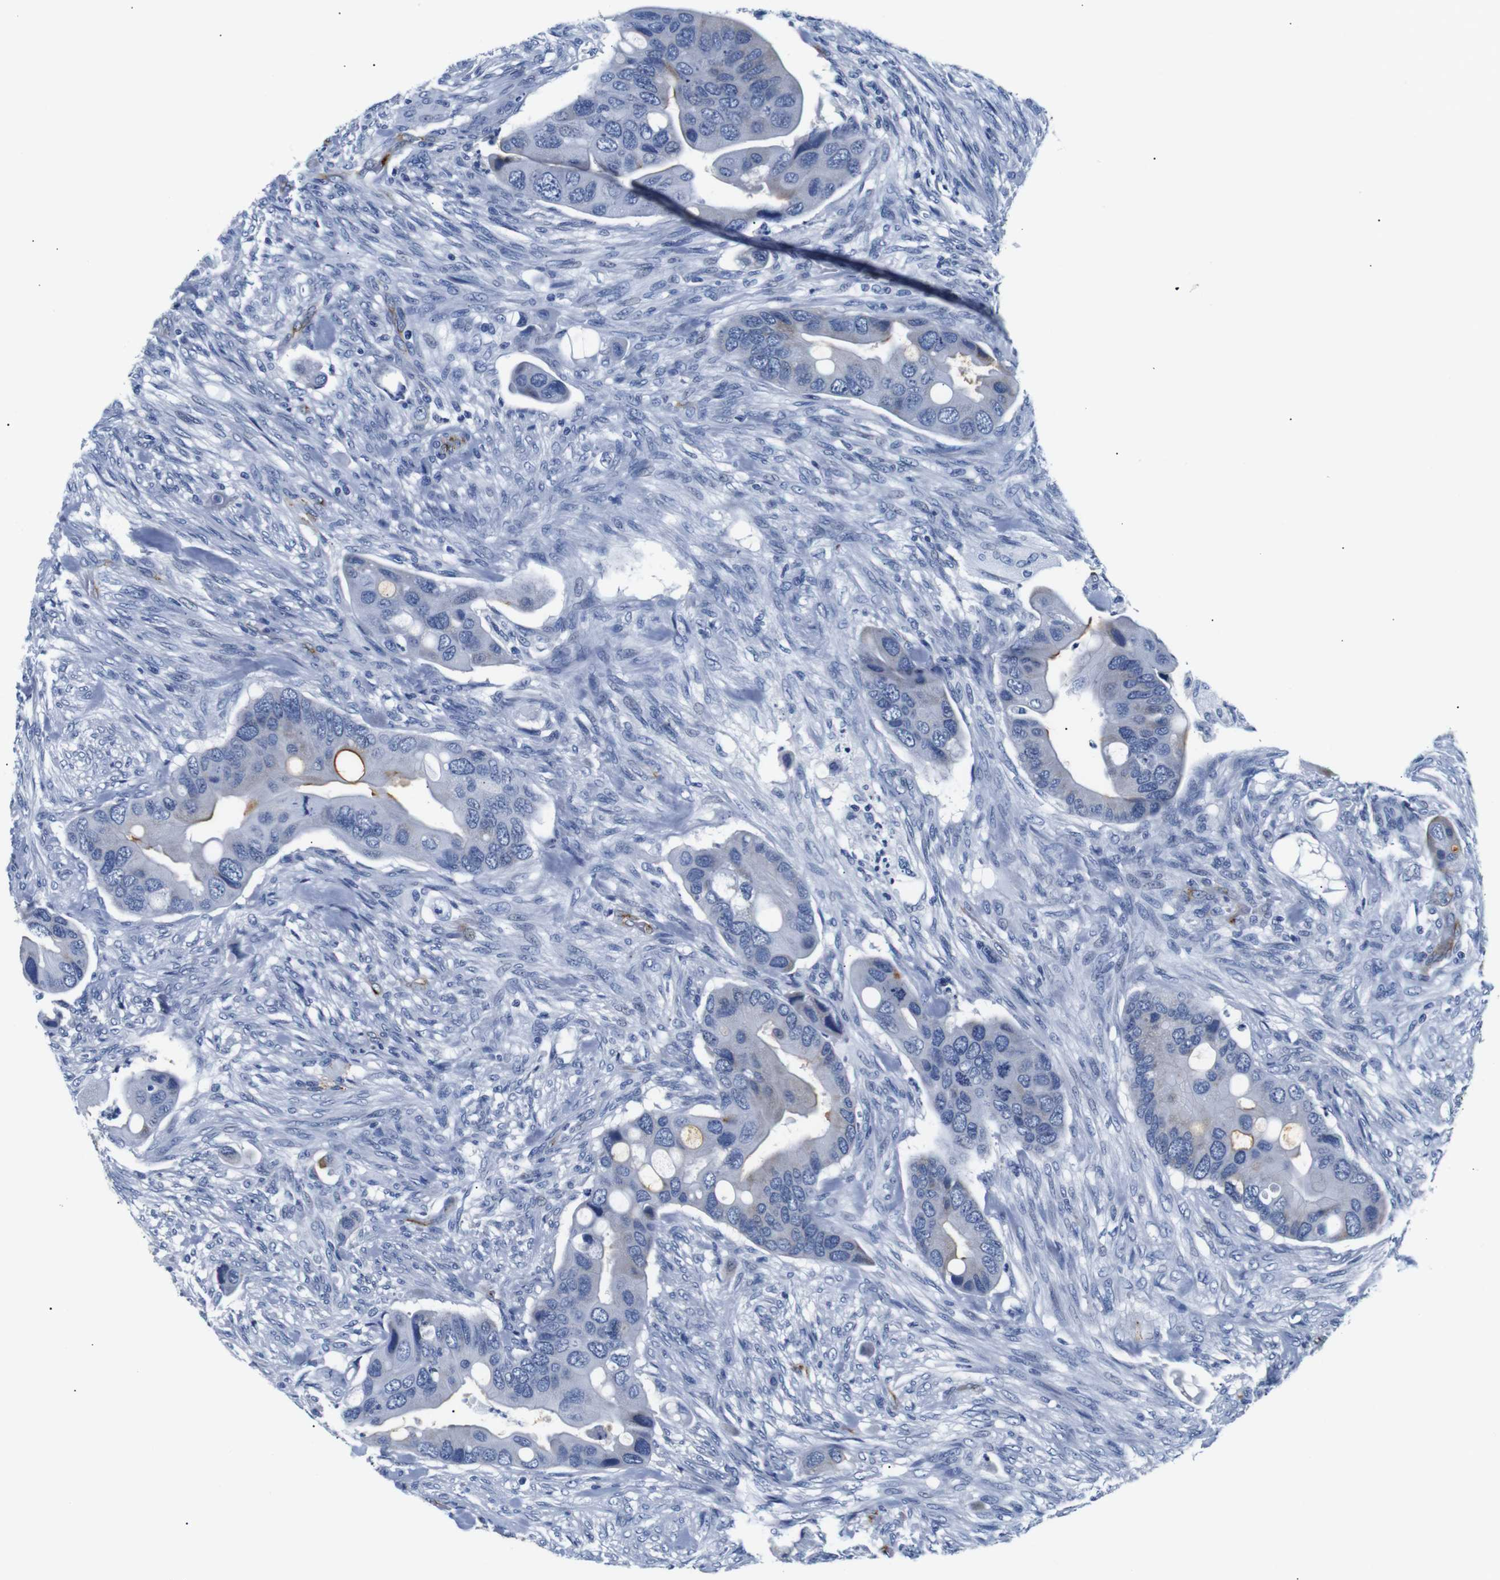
{"staining": {"intensity": "negative", "quantity": "none", "location": "none"}, "tissue": "colorectal cancer", "cell_type": "Tumor cells", "image_type": "cancer", "snomed": [{"axis": "morphology", "description": "Adenocarcinoma, NOS"}, {"axis": "topography", "description": "Rectum"}], "caption": "The micrograph demonstrates no staining of tumor cells in colorectal adenocarcinoma.", "gene": "MUC4", "patient": {"sex": "female", "age": 57}}